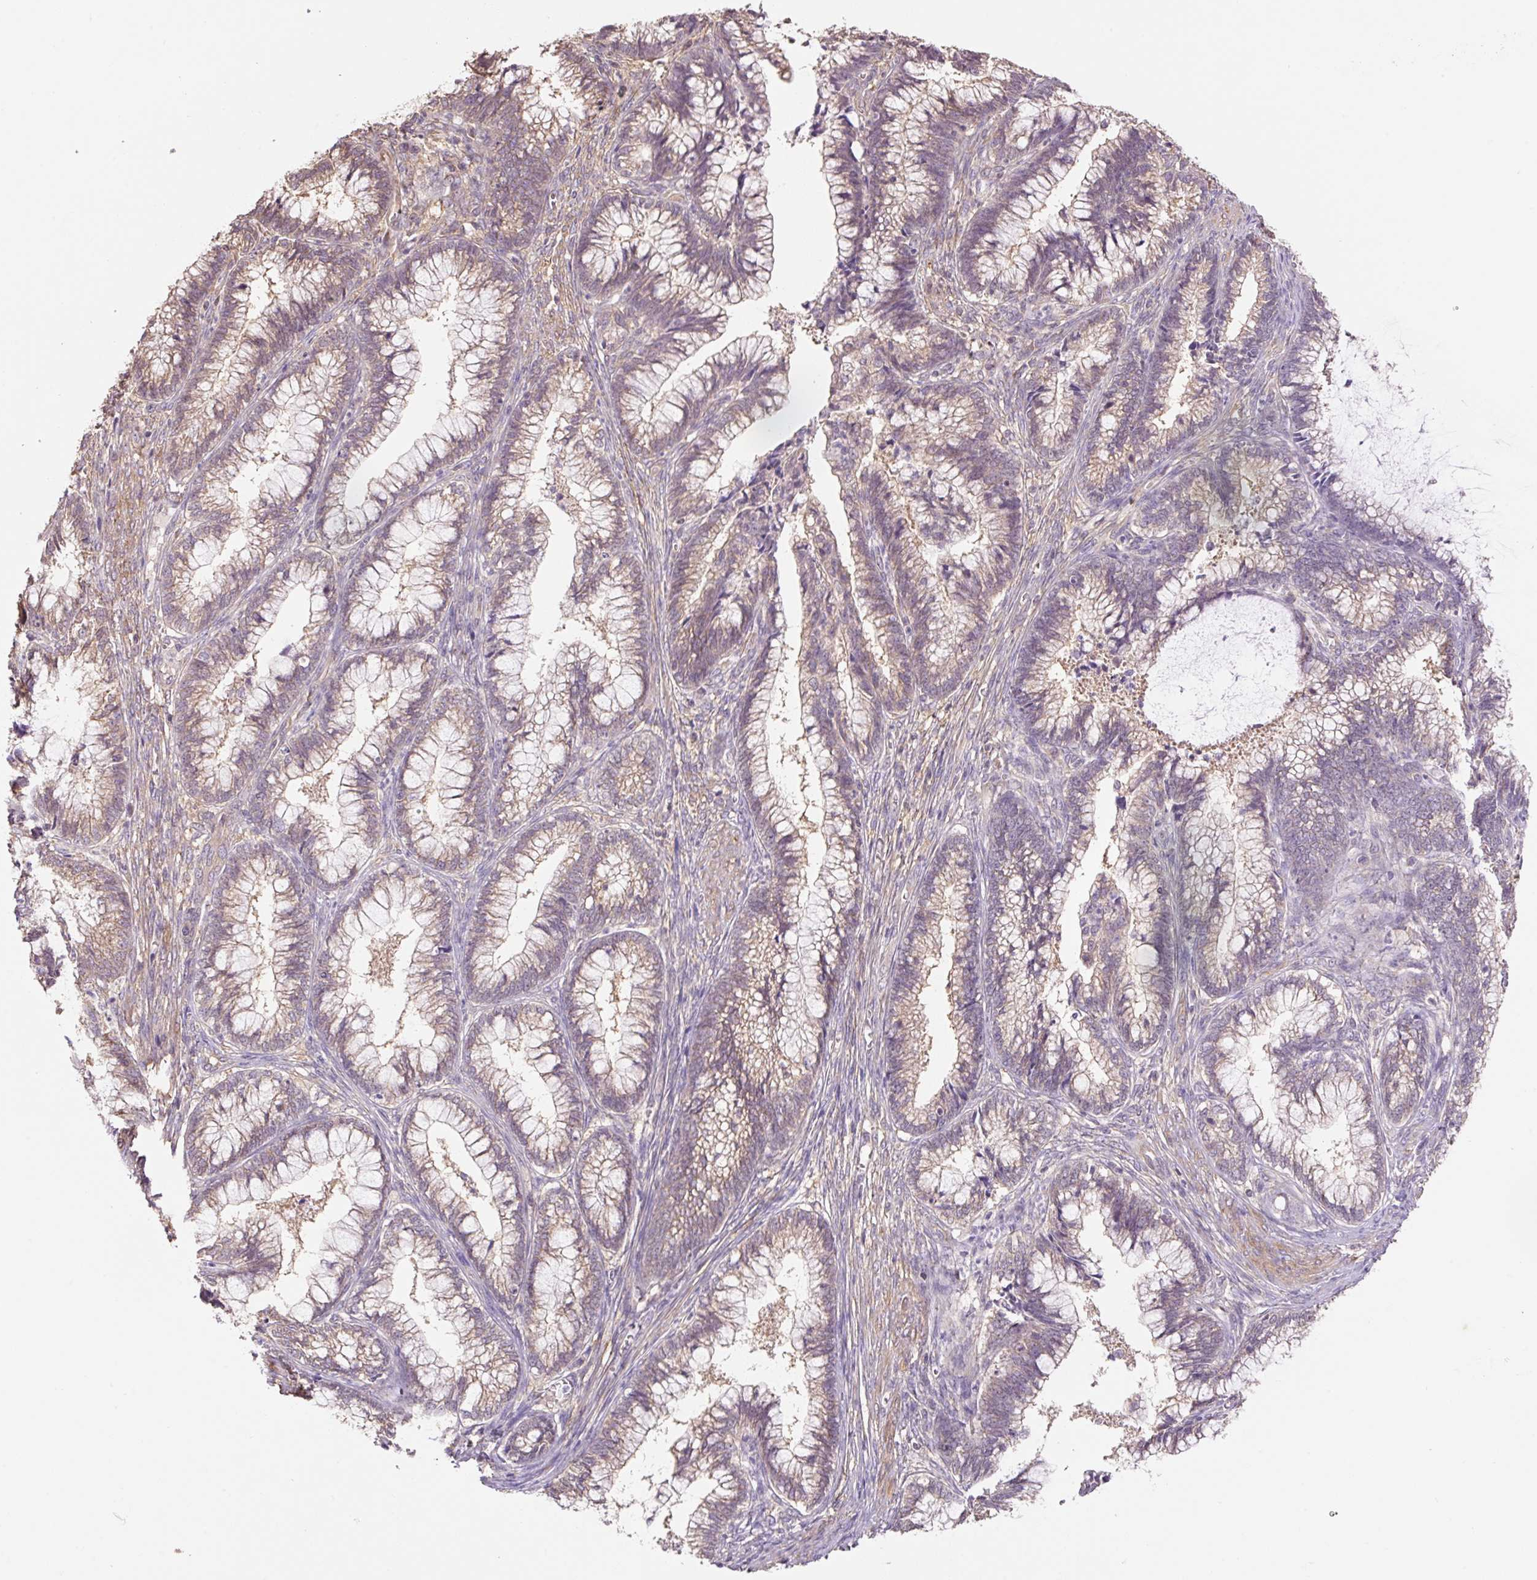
{"staining": {"intensity": "weak", "quantity": ">75%", "location": "cytoplasmic/membranous"}, "tissue": "cervical cancer", "cell_type": "Tumor cells", "image_type": "cancer", "snomed": [{"axis": "morphology", "description": "Adenocarcinoma, NOS"}, {"axis": "topography", "description": "Cervix"}], "caption": "DAB (3,3'-diaminobenzidine) immunohistochemical staining of cervical adenocarcinoma demonstrates weak cytoplasmic/membranous protein expression in approximately >75% of tumor cells. (IHC, brightfield microscopy, high magnification).", "gene": "COX8A", "patient": {"sex": "female", "age": 44}}